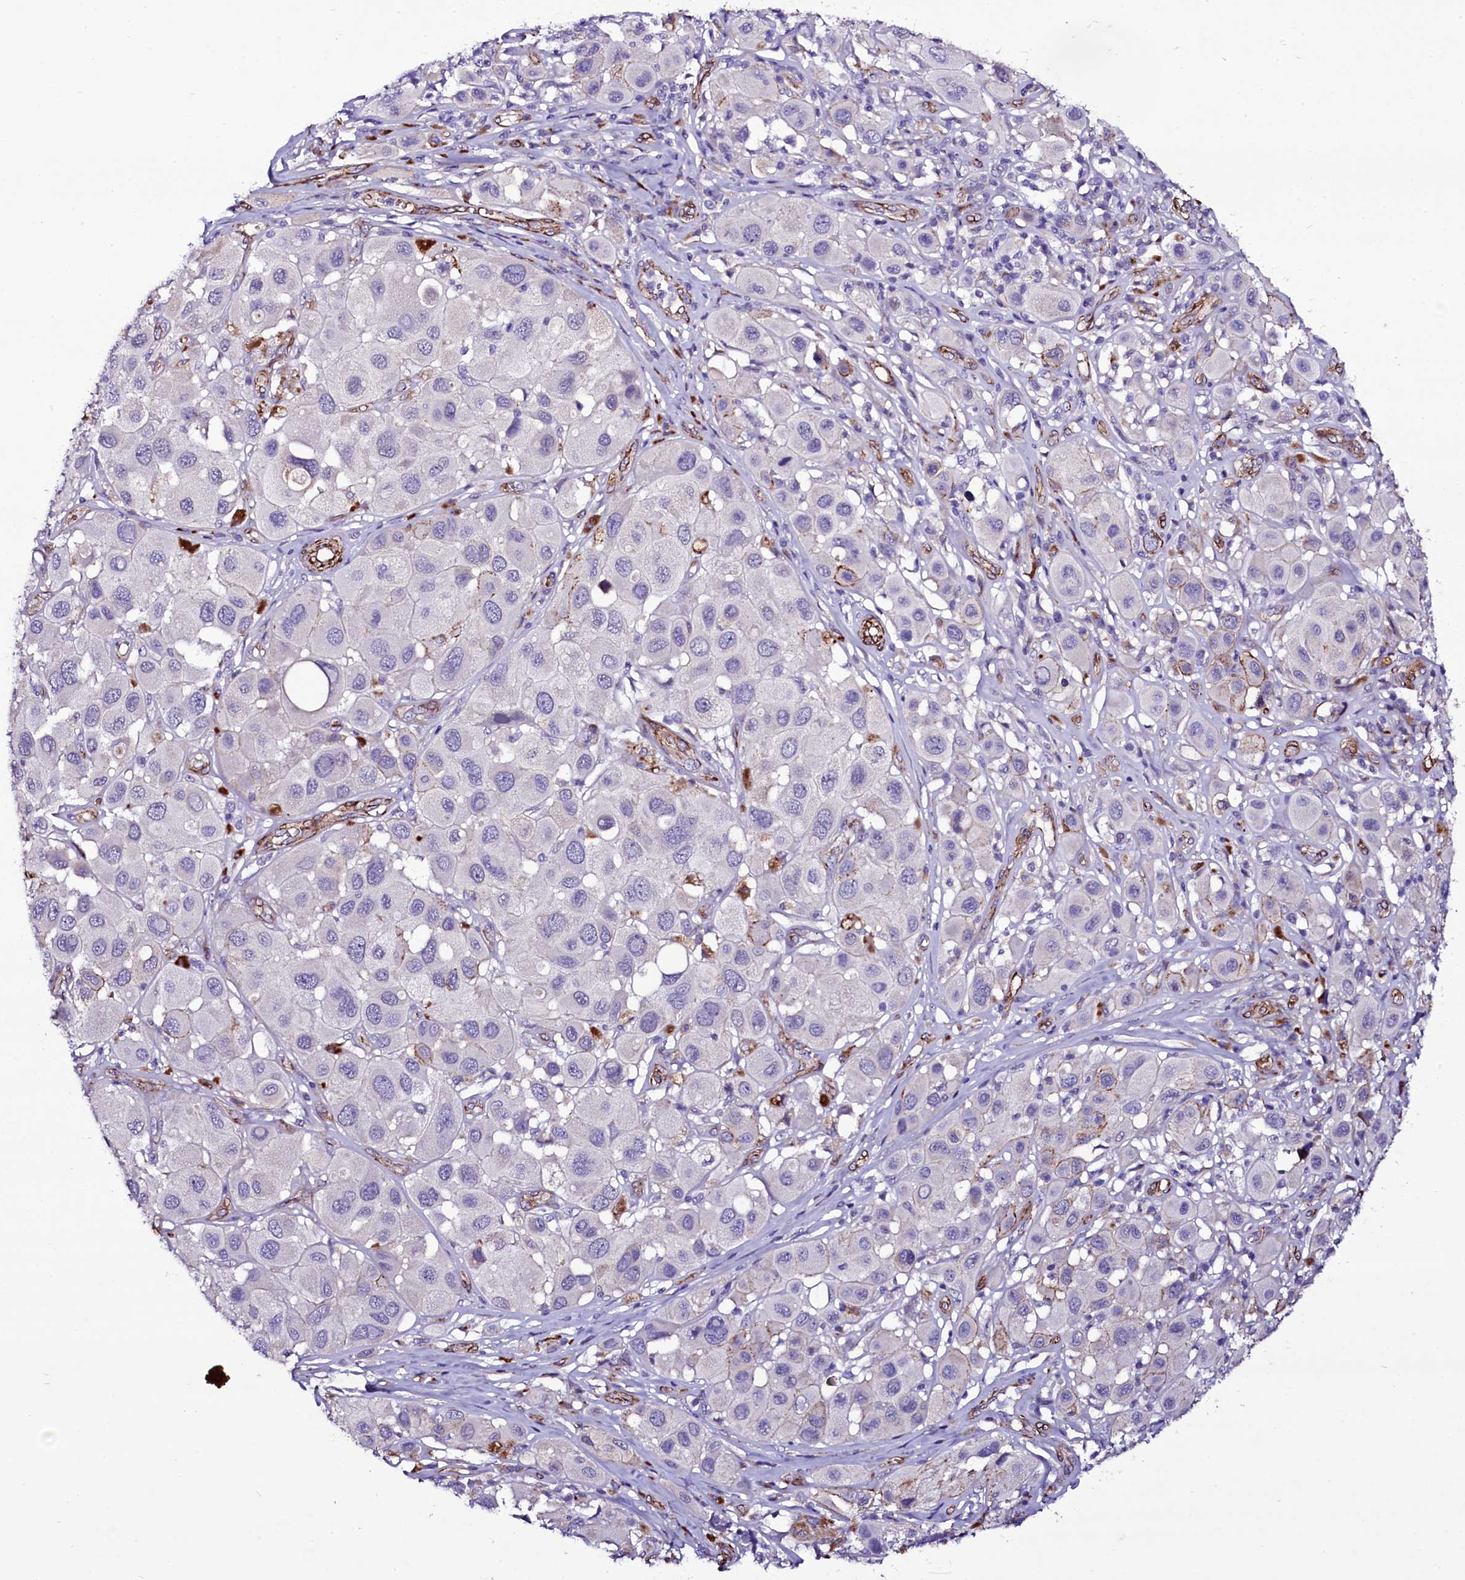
{"staining": {"intensity": "negative", "quantity": "none", "location": "none"}, "tissue": "melanoma", "cell_type": "Tumor cells", "image_type": "cancer", "snomed": [{"axis": "morphology", "description": "Malignant melanoma, Metastatic site"}, {"axis": "topography", "description": "Skin"}], "caption": "This is a image of IHC staining of malignant melanoma (metastatic site), which shows no expression in tumor cells.", "gene": "MEX3C", "patient": {"sex": "male", "age": 41}}